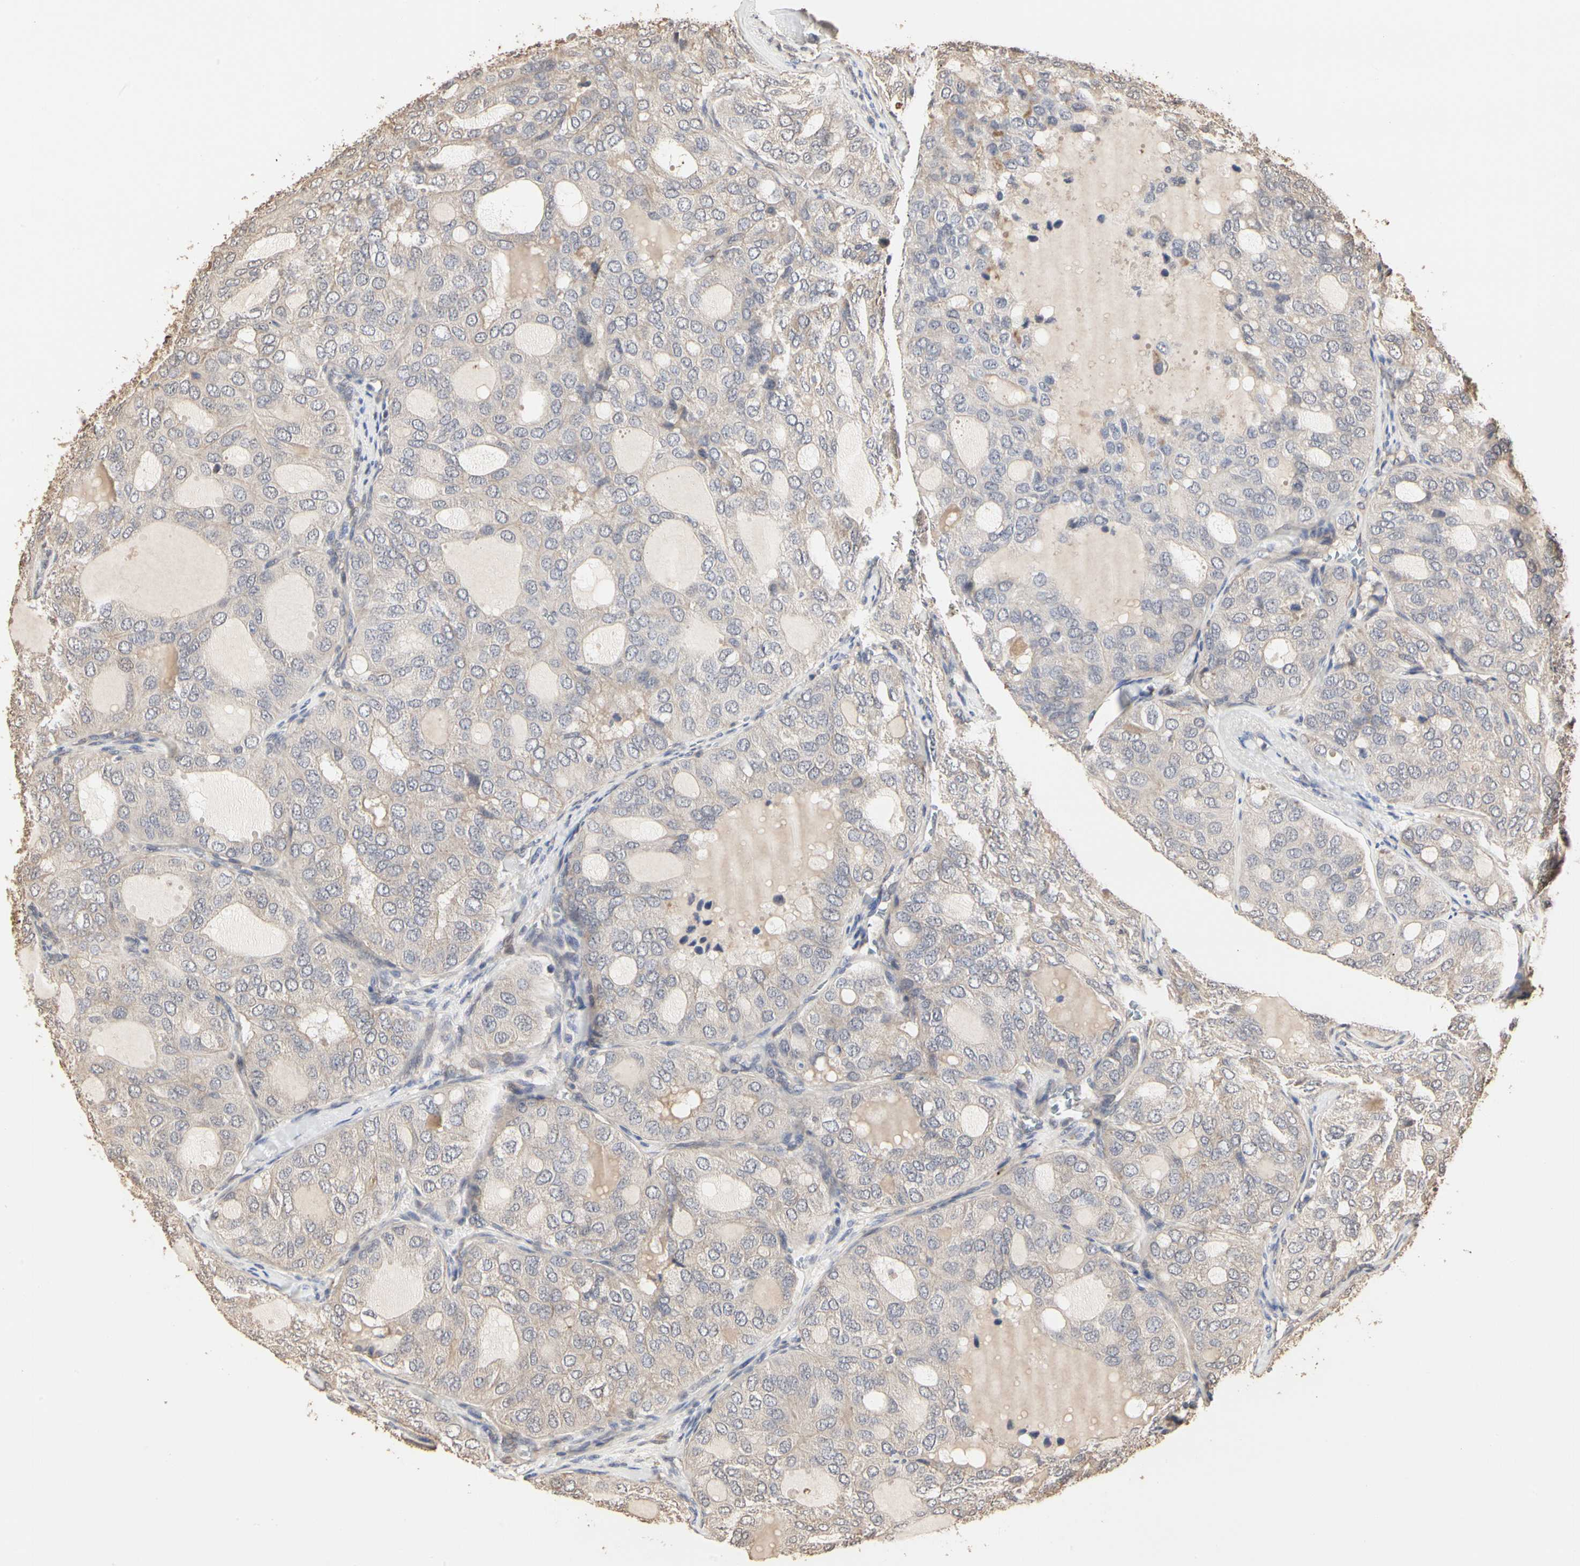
{"staining": {"intensity": "weak", "quantity": ">75%", "location": "cytoplasmic/membranous"}, "tissue": "thyroid cancer", "cell_type": "Tumor cells", "image_type": "cancer", "snomed": [{"axis": "morphology", "description": "Follicular adenoma carcinoma, NOS"}, {"axis": "topography", "description": "Thyroid gland"}], "caption": "Tumor cells demonstrate weak cytoplasmic/membranous positivity in approximately >75% of cells in thyroid cancer (follicular adenoma carcinoma). (DAB IHC with brightfield microscopy, high magnification).", "gene": "TAOK1", "patient": {"sex": "male", "age": 75}}